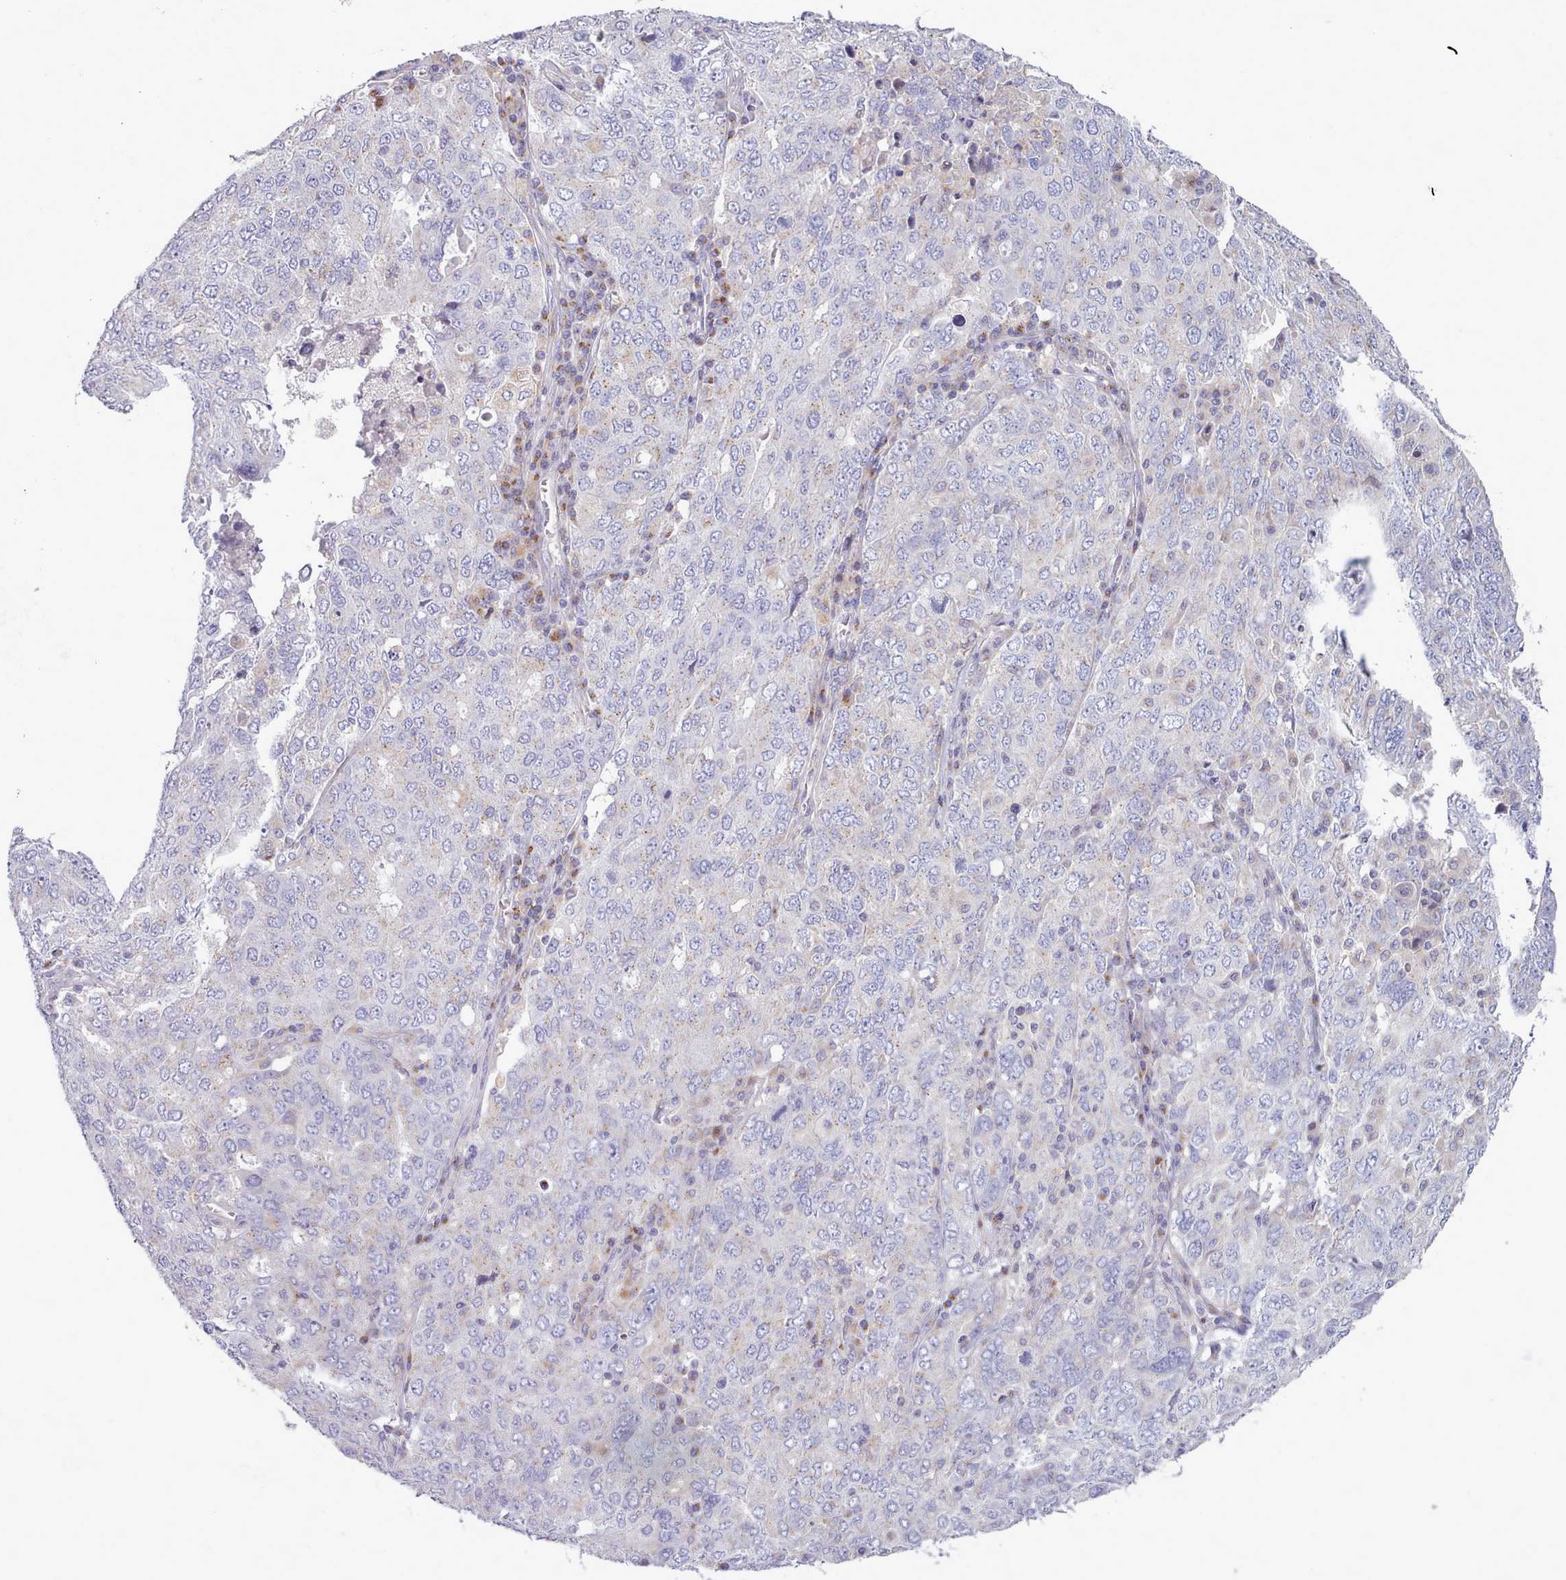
{"staining": {"intensity": "negative", "quantity": "none", "location": "none"}, "tissue": "ovarian cancer", "cell_type": "Tumor cells", "image_type": "cancer", "snomed": [{"axis": "morphology", "description": "Carcinoma, endometroid"}, {"axis": "topography", "description": "Ovary"}], "caption": "Immunohistochemistry photomicrograph of ovarian endometroid carcinoma stained for a protein (brown), which reveals no staining in tumor cells.", "gene": "MYRFL", "patient": {"sex": "female", "age": 62}}